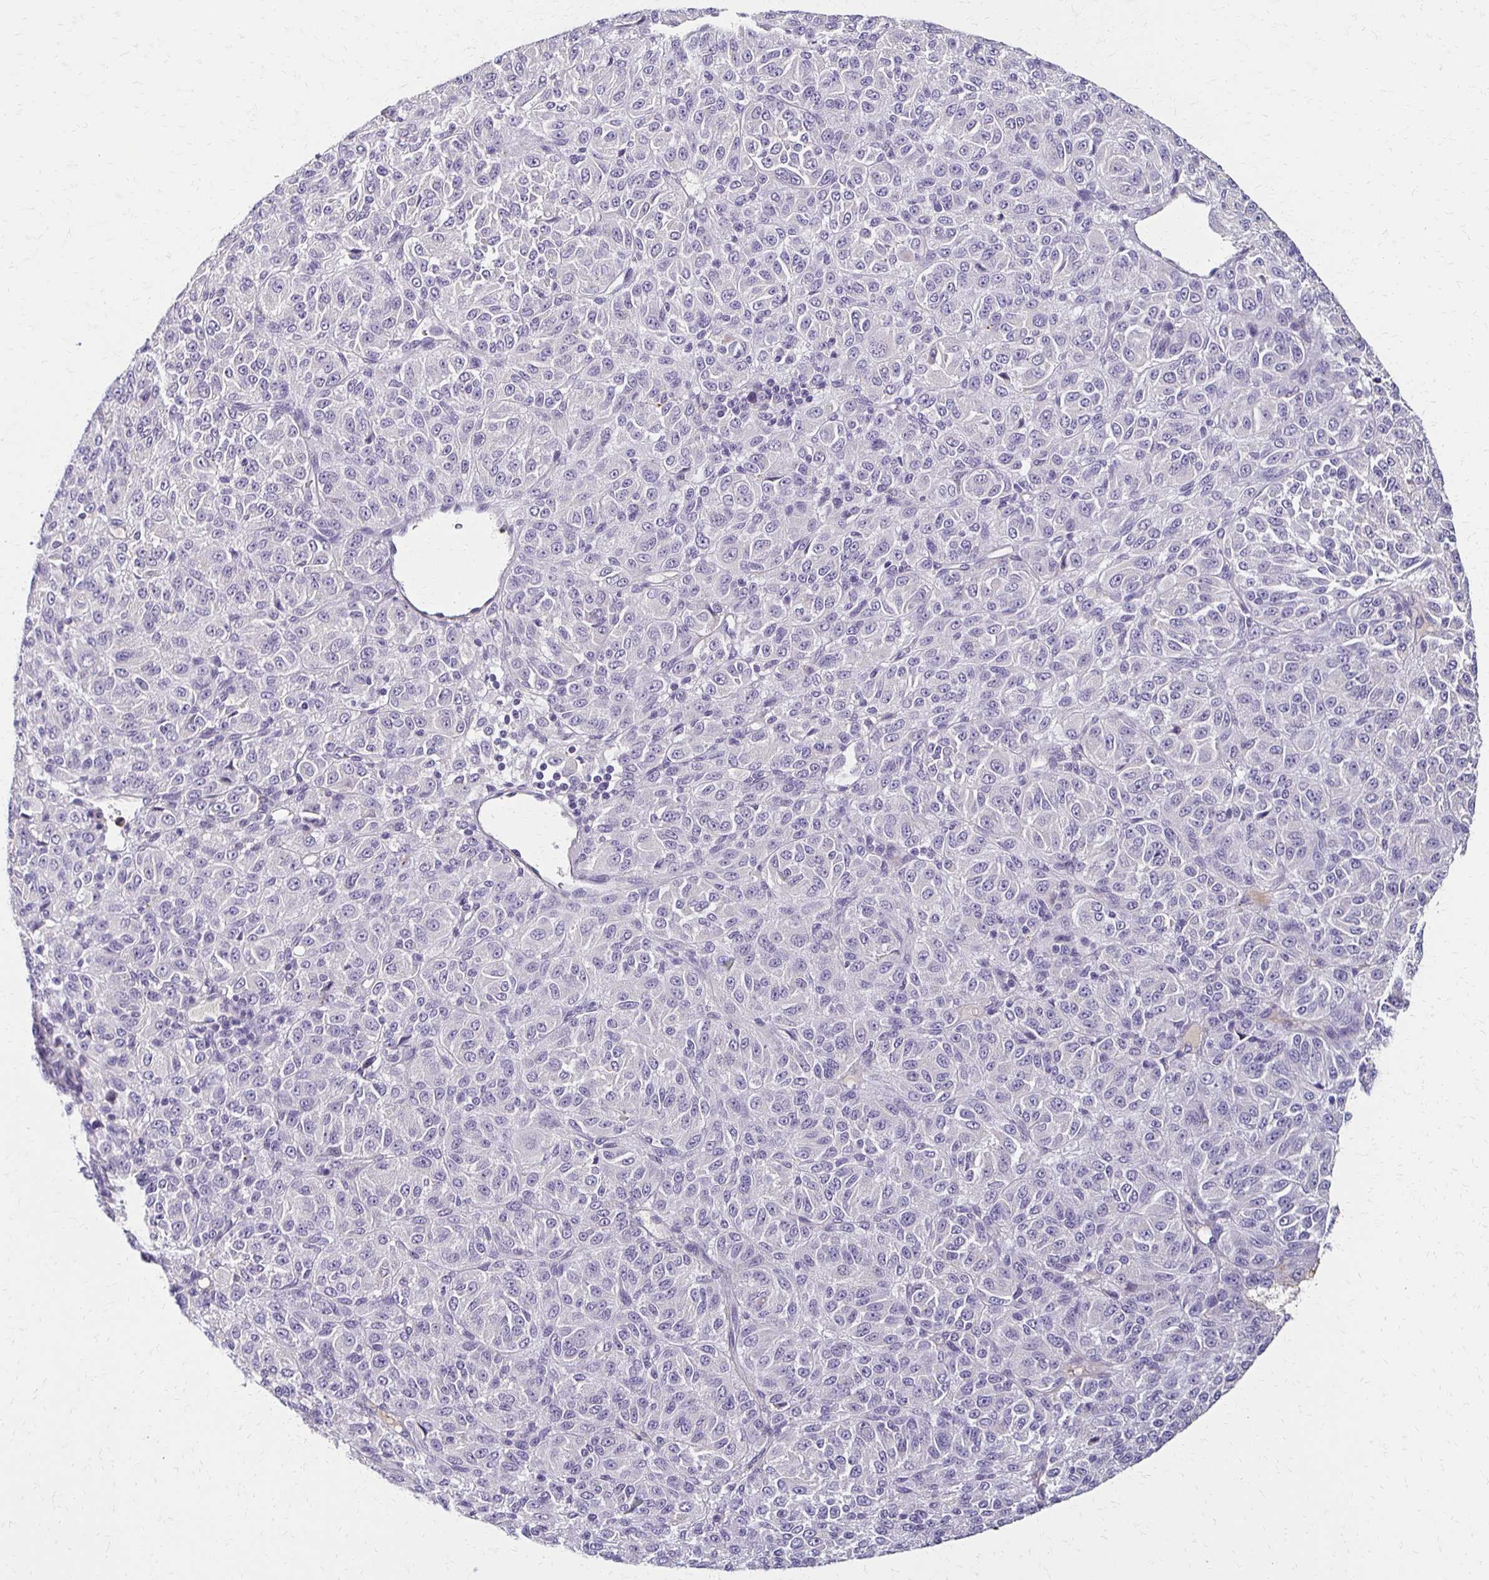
{"staining": {"intensity": "negative", "quantity": "none", "location": "none"}, "tissue": "melanoma", "cell_type": "Tumor cells", "image_type": "cancer", "snomed": [{"axis": "morphology", "description": "Malignant melanoma, Metastatic site"}, {"axis": "topography", "description": "Brain"}], "caption": "Melanoma was stained to show a protein in brown. There is no significant staining in tumor cells. (DAB immunohistochemistry with hematoxylin counter stain).", "gene": "BBS12", "patient": {"sex": "female", "age": 56}}